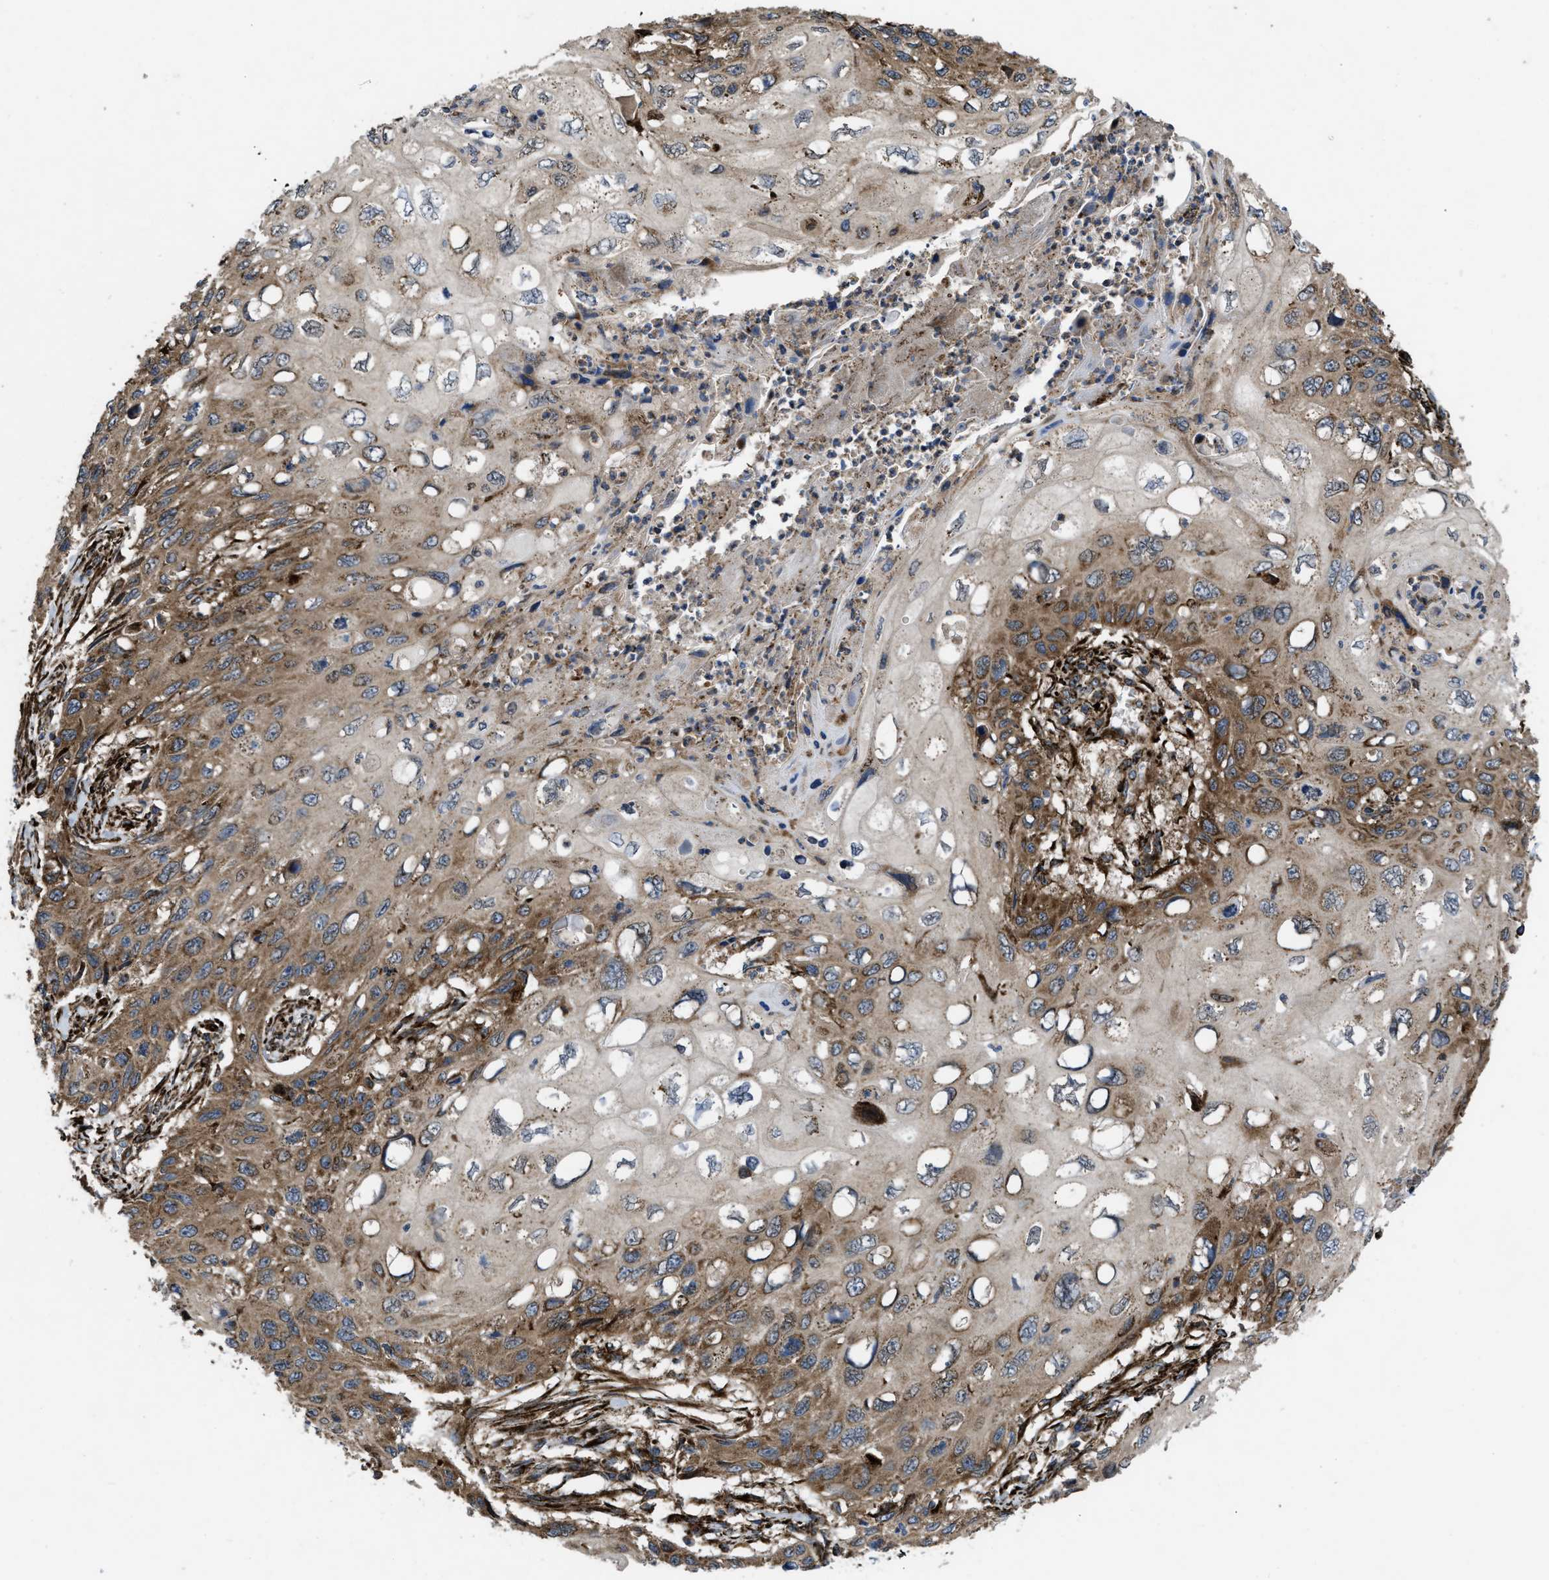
{"staining": {"intensity": "moderate", "quantity": ">75%", "location": "cytoplasmic/membranous"}, "tissue": "cervical cancer", "cell_type": "Tumor cells", "image_type": "cancer", "snomed": [{"axis": "morphology", "description": "Squamous cell carcinoma, NOS"}, {"axis": "topography", "description": "Cervix"}], "caption": "DAB (3,3'-diaminobenzidine) immunohistochemical staining of cervical cancer shows moderate cytoplasmic/membranous protein expression in approximately >75% of tumor cells. The staining is performed using DAB (3,3'-diaminobenzidine) brown chromogen to label protein expression. The nuclei are counter-stained blue using hematoxylin.", "gene": "PER3", "patient": {"sex": "female", "age": 70}}